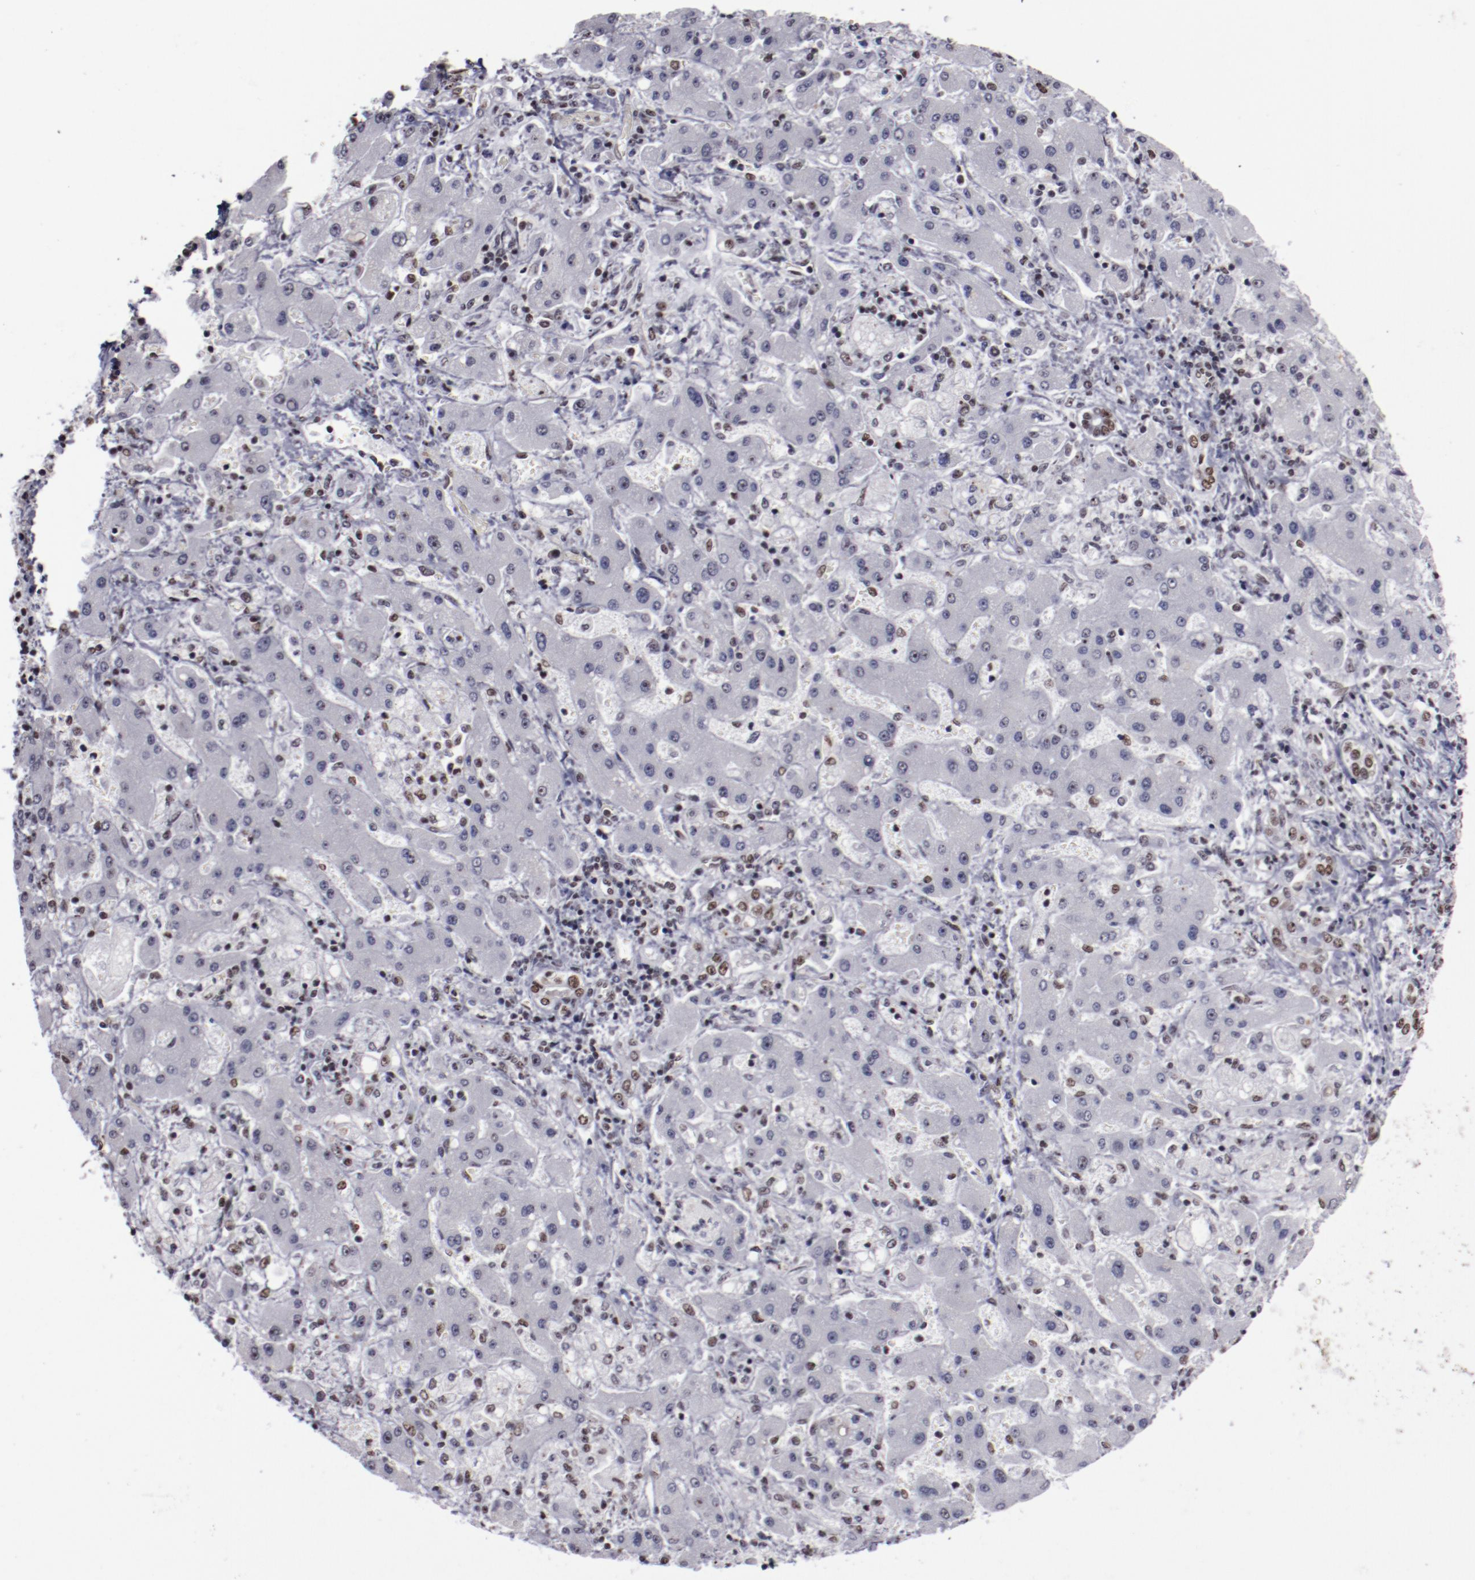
{"staining": {"intensity": "negative", "quantity": "none", "location": "none"}, "tissue": "liver cancer", "cell_type": "Tumor cells", "image_type": "cancer", "snomed": [{"axis": "morphology", "description": "Cholangiocarcinoma"}, {"axis": "topography", "description": "Liver"}], "caption": "IHC of liver cholangiocarcinoma reveals no expression in tumor cells. (DAB (3,3'-diaminobenzidine) immunohistochemistry (IHC), high magnification).", "gene": "HNRNPA2B1", "patient": {"sex": "male", "age": 50}}